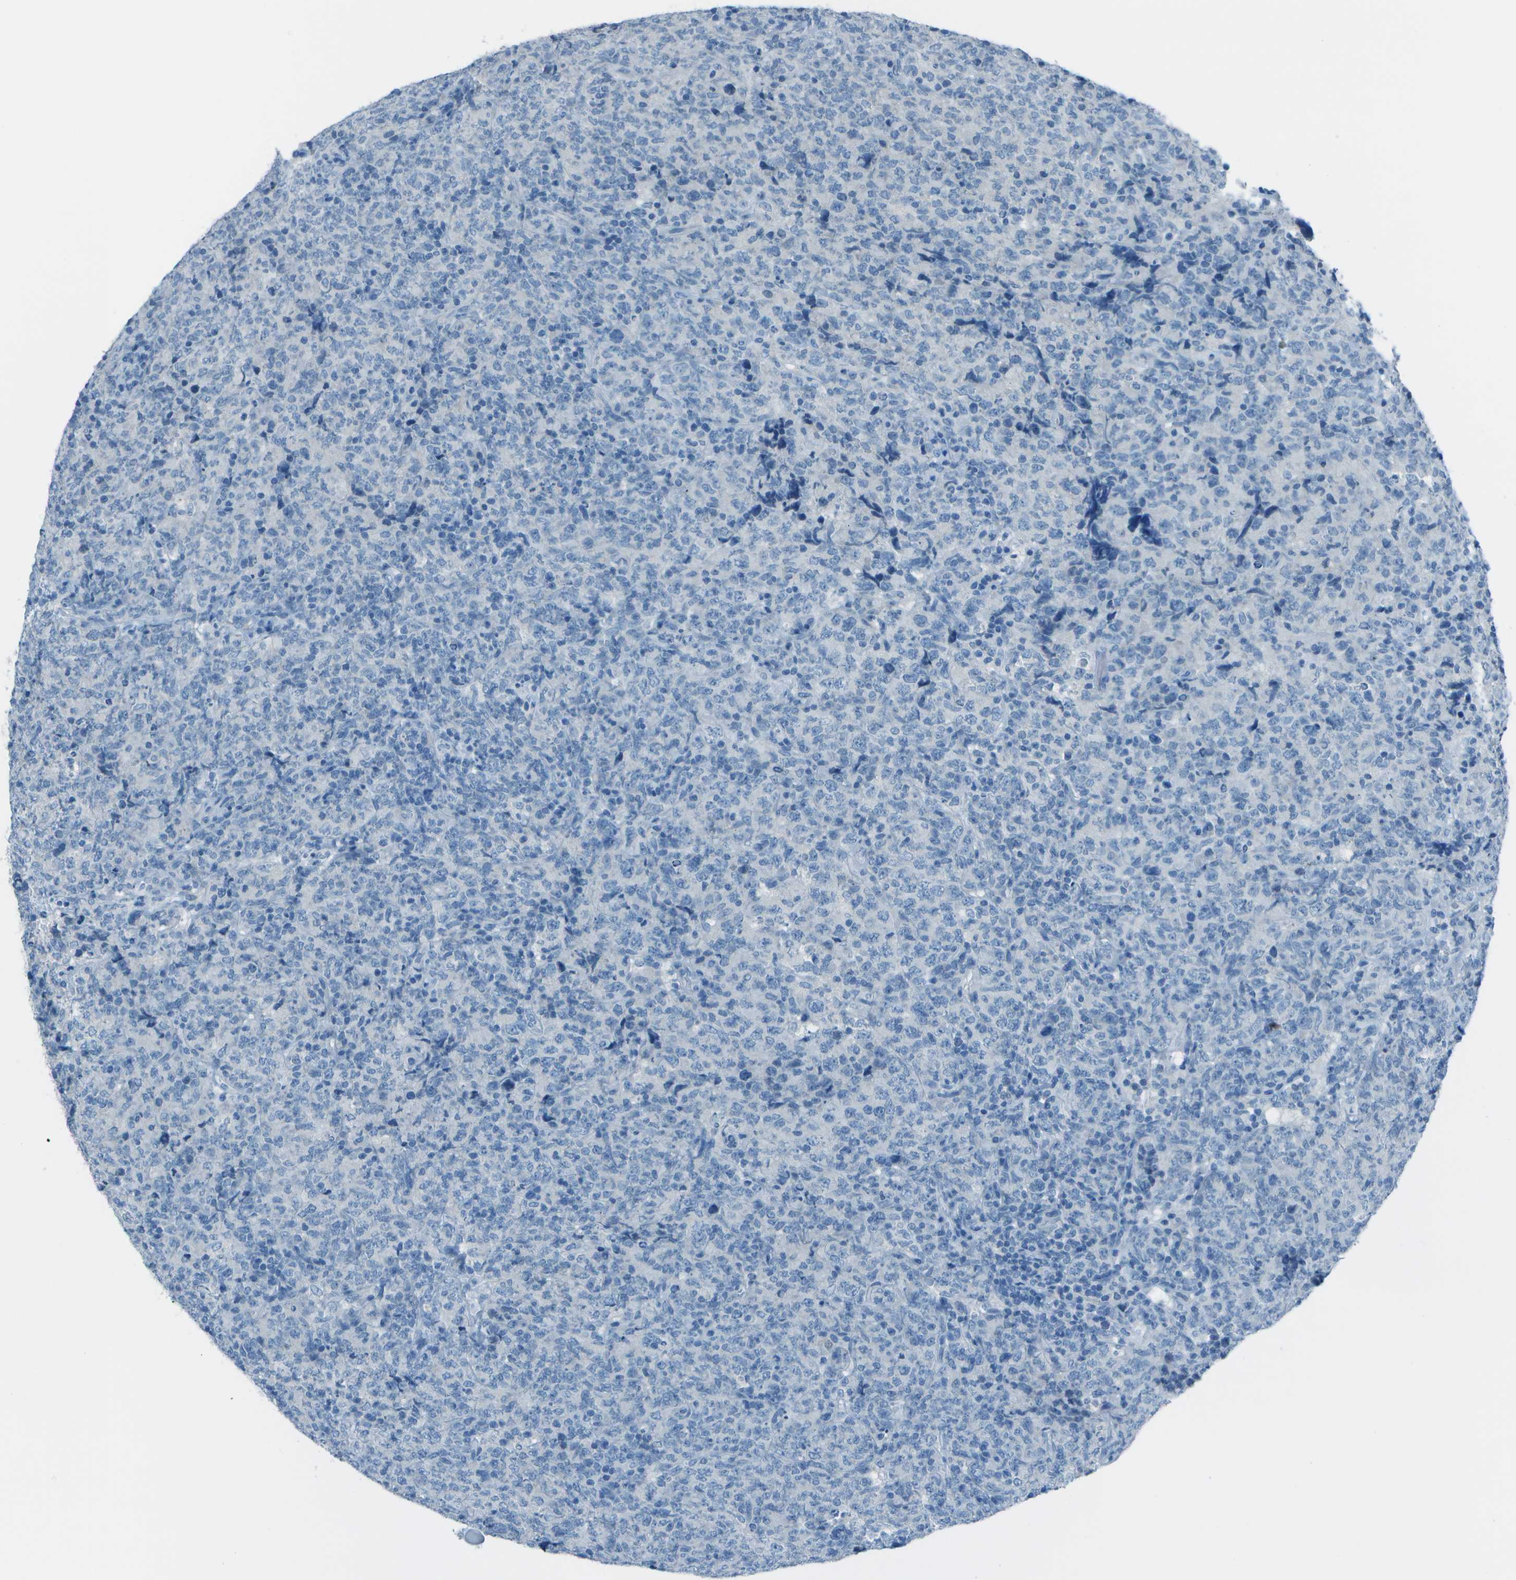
{"staining": {"intensity": "negative", "quantity": "none", "location": "none"}, "tissue": "lymphoma", "cell_type": "Tumor cells", "image_type": "cancer", "snomed": [{"axis": "morphology", "description": "Malignant lymphoma, non-Hodgkin's type, High grade"}, {"axis": "topography", "description": "Tonsil"}], "caption": "Immunohistochemistry image of high-grade malignant lymphoma, non-Hodgkin's type stained for a protein (brown), which displays no staining in tumor cells.", "gene": "FGF1", "patient": {"sex": "female", "age": 36}}